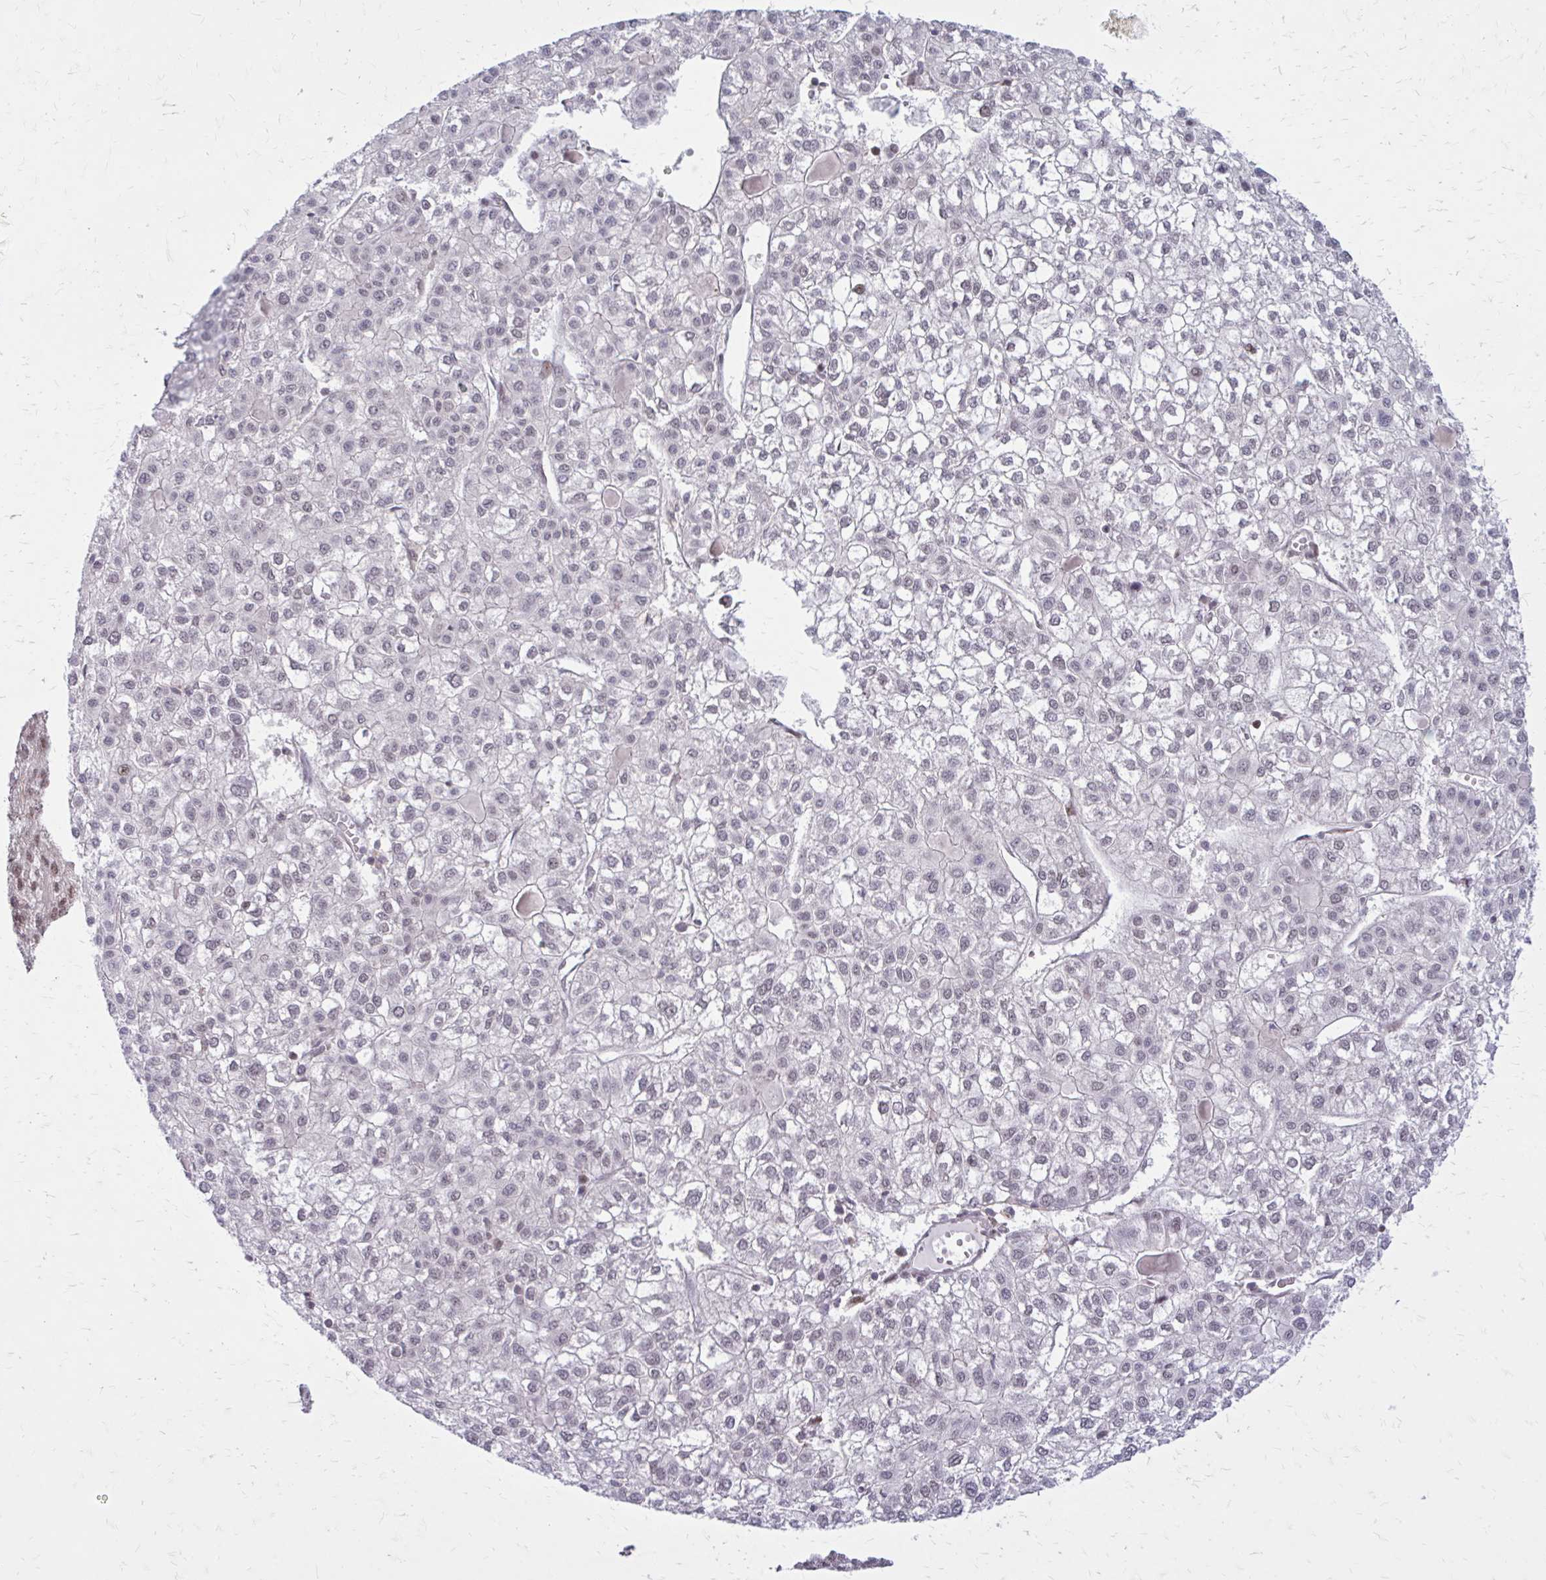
{"staining": {"intensity": "weak", "quantity": "<25%", "location": "nuclear"}, "tissue": "liver cancer", "cell_type": "Tumor cells", "image_type": "cancer", "snomed": [{"axis": "morphology", "description": "Carcinoma, Hepatocellular, NOS"}, {"axis": "topography", "description": "Liver"}], "caption": "Protein analysis of liver cancer displays no significant staining in tumor cells.", "gene": "PSME4", "patient": {"sex": "female", "age": 43}}